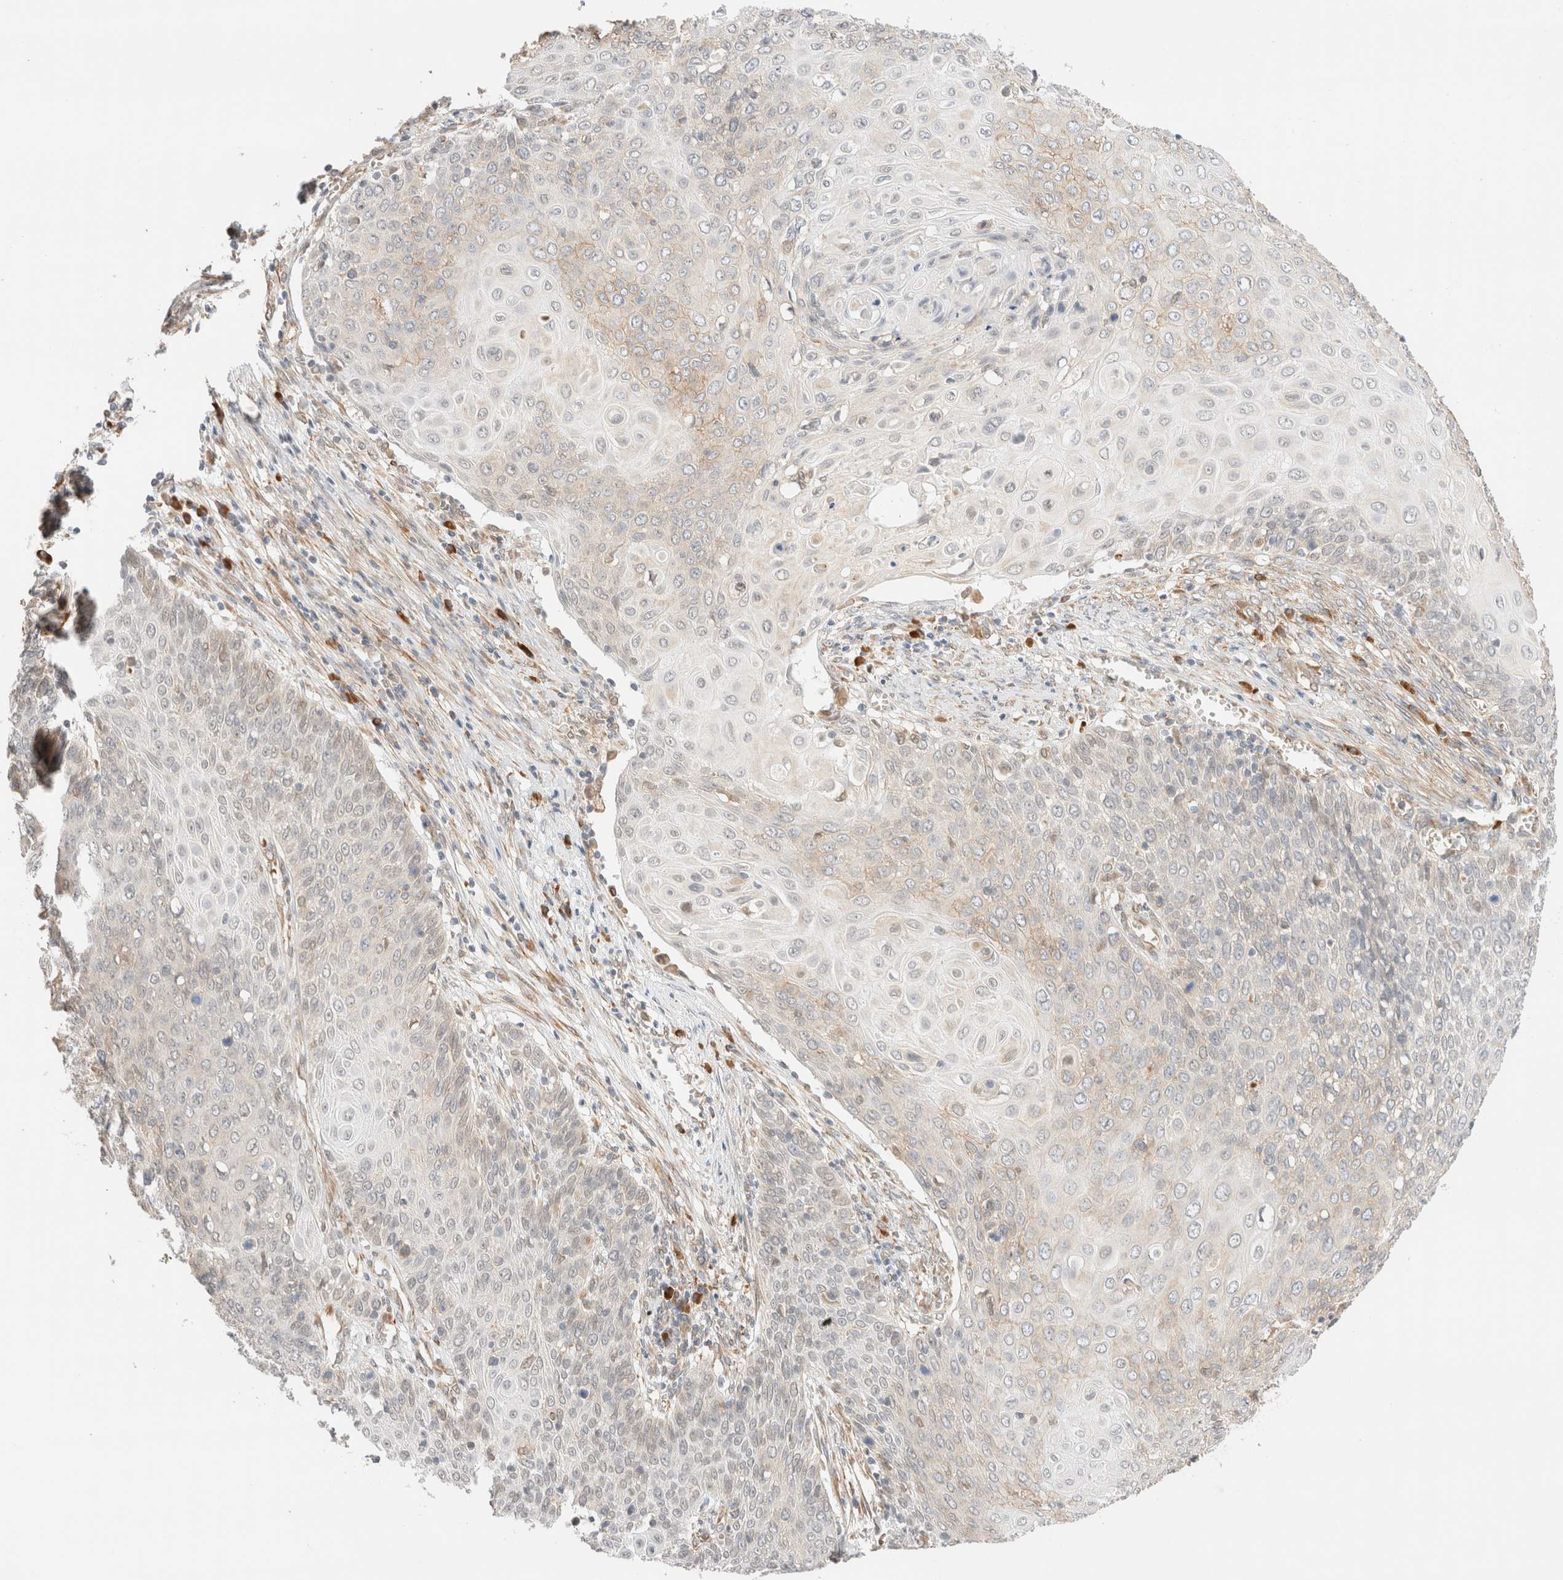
{"staining": {"intensity": "weak", "quantity": "<25%", "location": "cytoplasmic/membranous"}, "tissue": "cervical cancer", "cell_type": "Tumor cells", "image_type": "cancer", "snomed": [{"axis": "morphology", "description": "Squamous cell carcinoma, NOS"}, {"axis": "topography", "description": "Cervix"}], "caption": "IHC of cervical cancer shows no positivity in tumor cells.", "gene": "SYVN1", "patient": {"sex": "female", "age": 39}}